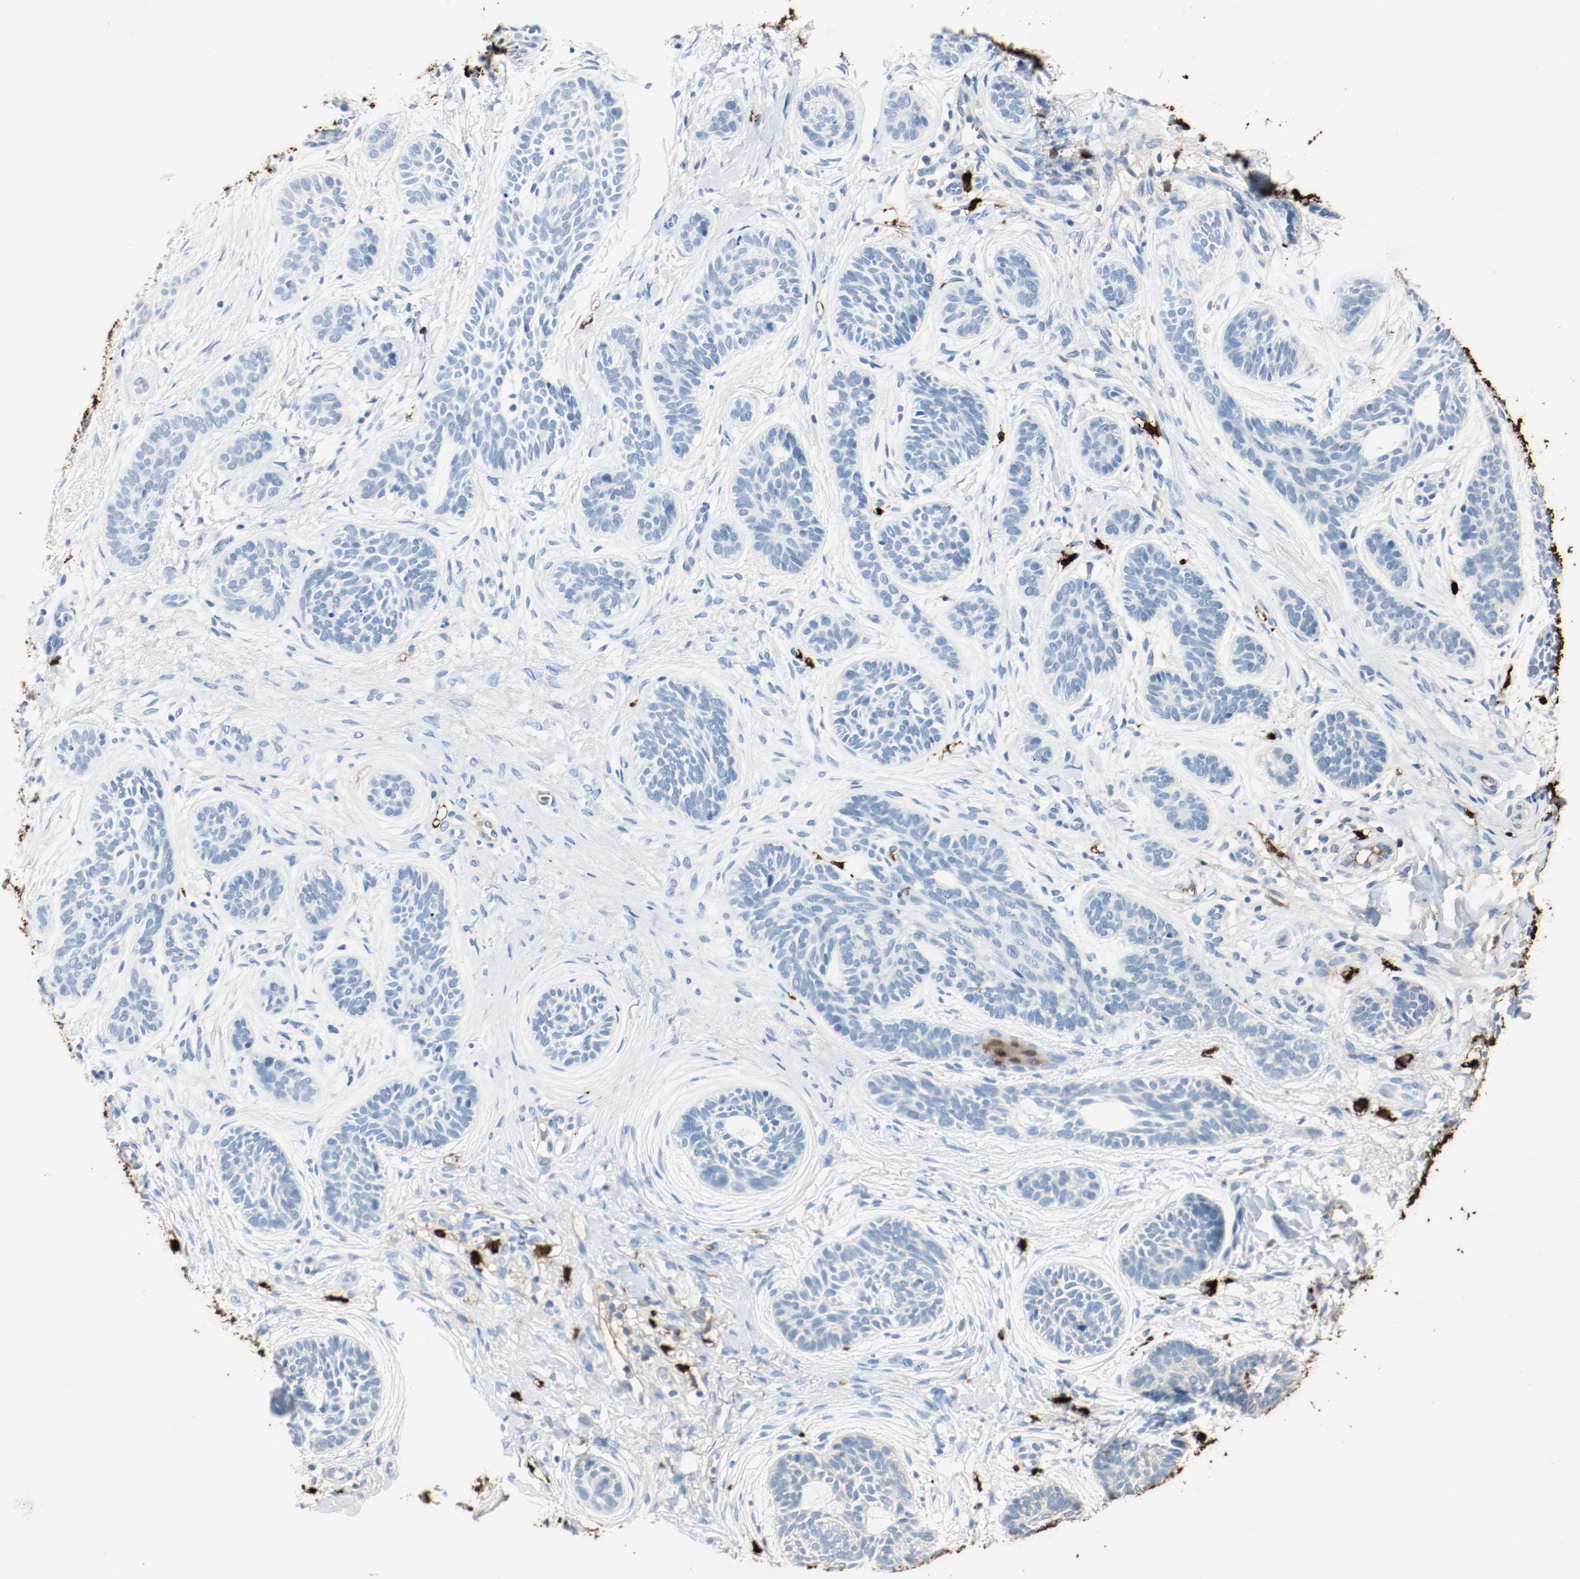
{"staining": {"intensity": "negative", "quantity": "none", "location": "none"}, "tissue": "skin cancer", "cell_type": "Tumor cells", "image_type": "cancer", "snomed": [{"axis": "morphology", "description": "Normal tissue, NOS"}, {"axis": "morphology", "description": "Basal cell carcinoma"}, {"axis": "topography", "description": "Skin"}], "caption": "Basal cell carcinoma (skin) was stained to show a protein in brown. There is no significant positivity in tumor cells.", "gene": "S100A9", "patient": {"sex": "male", "age": 63}}